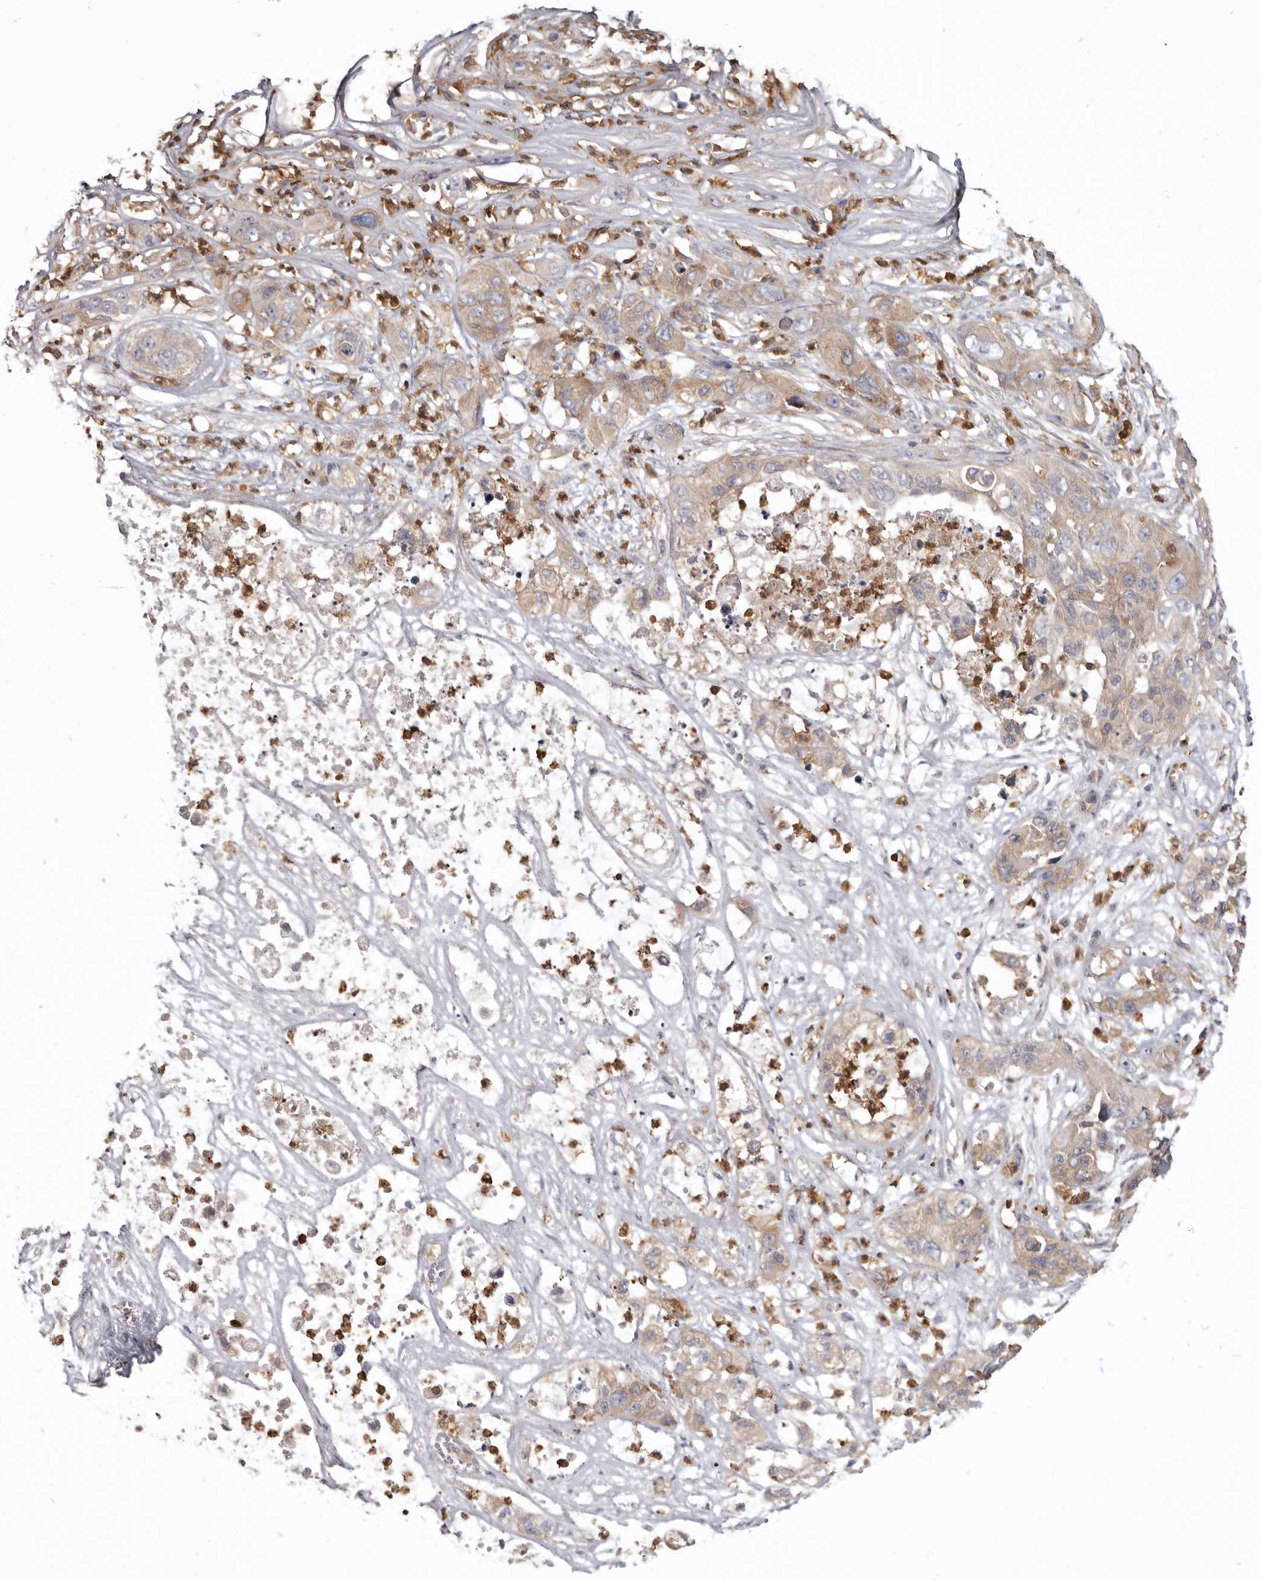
{"staining": {"intensity": "moderate", "quantity": ">75%", "location": "cytoplasmic/membranous"}, "tissue": "pancreatic cancer", "cell_type": "Tumor cells", "image_type": "cancer", "snomed": [{"axis": "morphology", "description": "Adenocarcinoma, NOS"}, {"axis": "topography", "description": "Pancreas"}], "caption": "Pancreatic adenocarcinoma stained with DAB (3,3'-diaminobenzidine) IHC shows medium levels of moderate cytoplasmic/membranous staining in approximately >75% of tumor cells.", "gene": "CBL", "patient": {"sex": "female", "age": 78}}